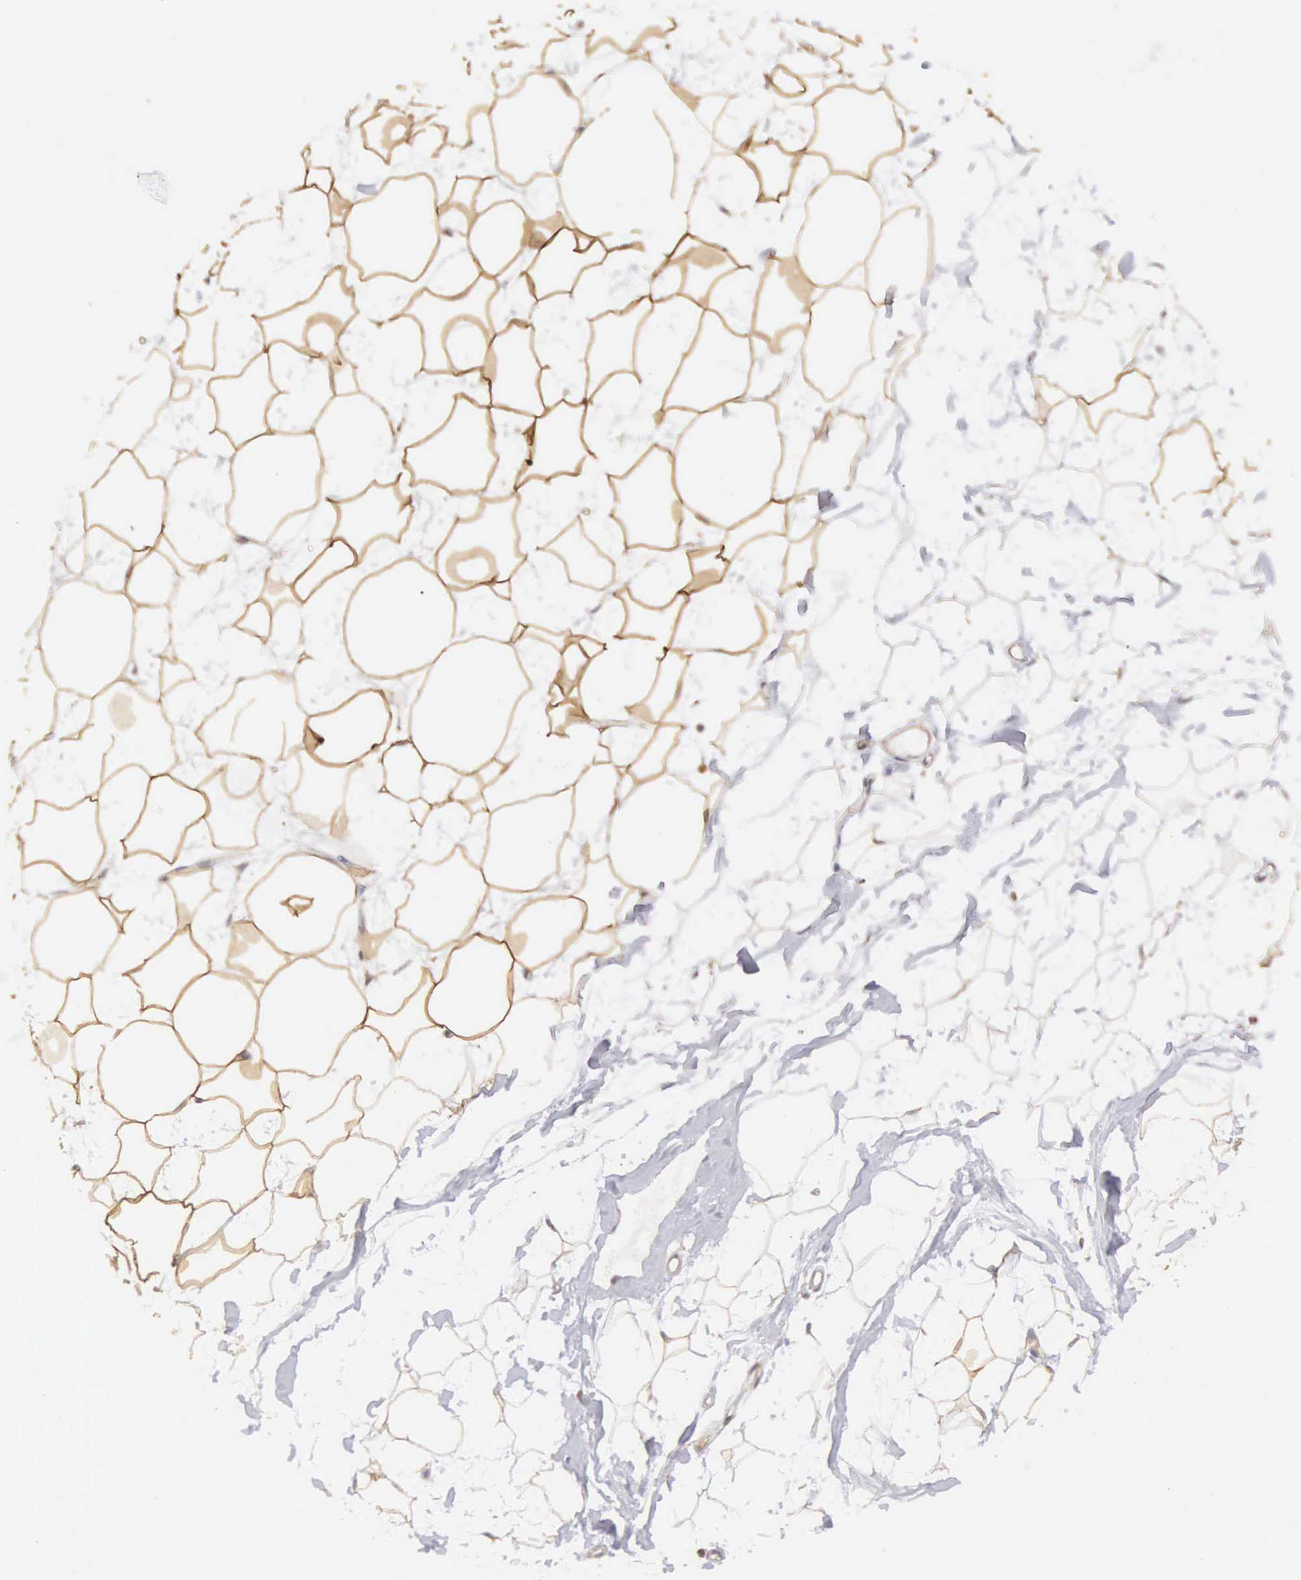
{"staining": {"intensity": "weak", "quantity": "25%-75%", "location": "cytoplasmic/membranous"}, "tissue": "adipose tissue", "cell_type": "Adipocytes", "image_type": "normal", "snomed": [{"axis": "morphology", "description": "Normal tissue, NOS"}, {"axis": "topography", "description": "Breast"}], "caption": "Normal adipose tissue reveals weak cytoplasmic/membranous expression in about 25%-75% of adipocytes.", "gene": "DHRS1", "patient": {"sex": "female", "age": 44}}